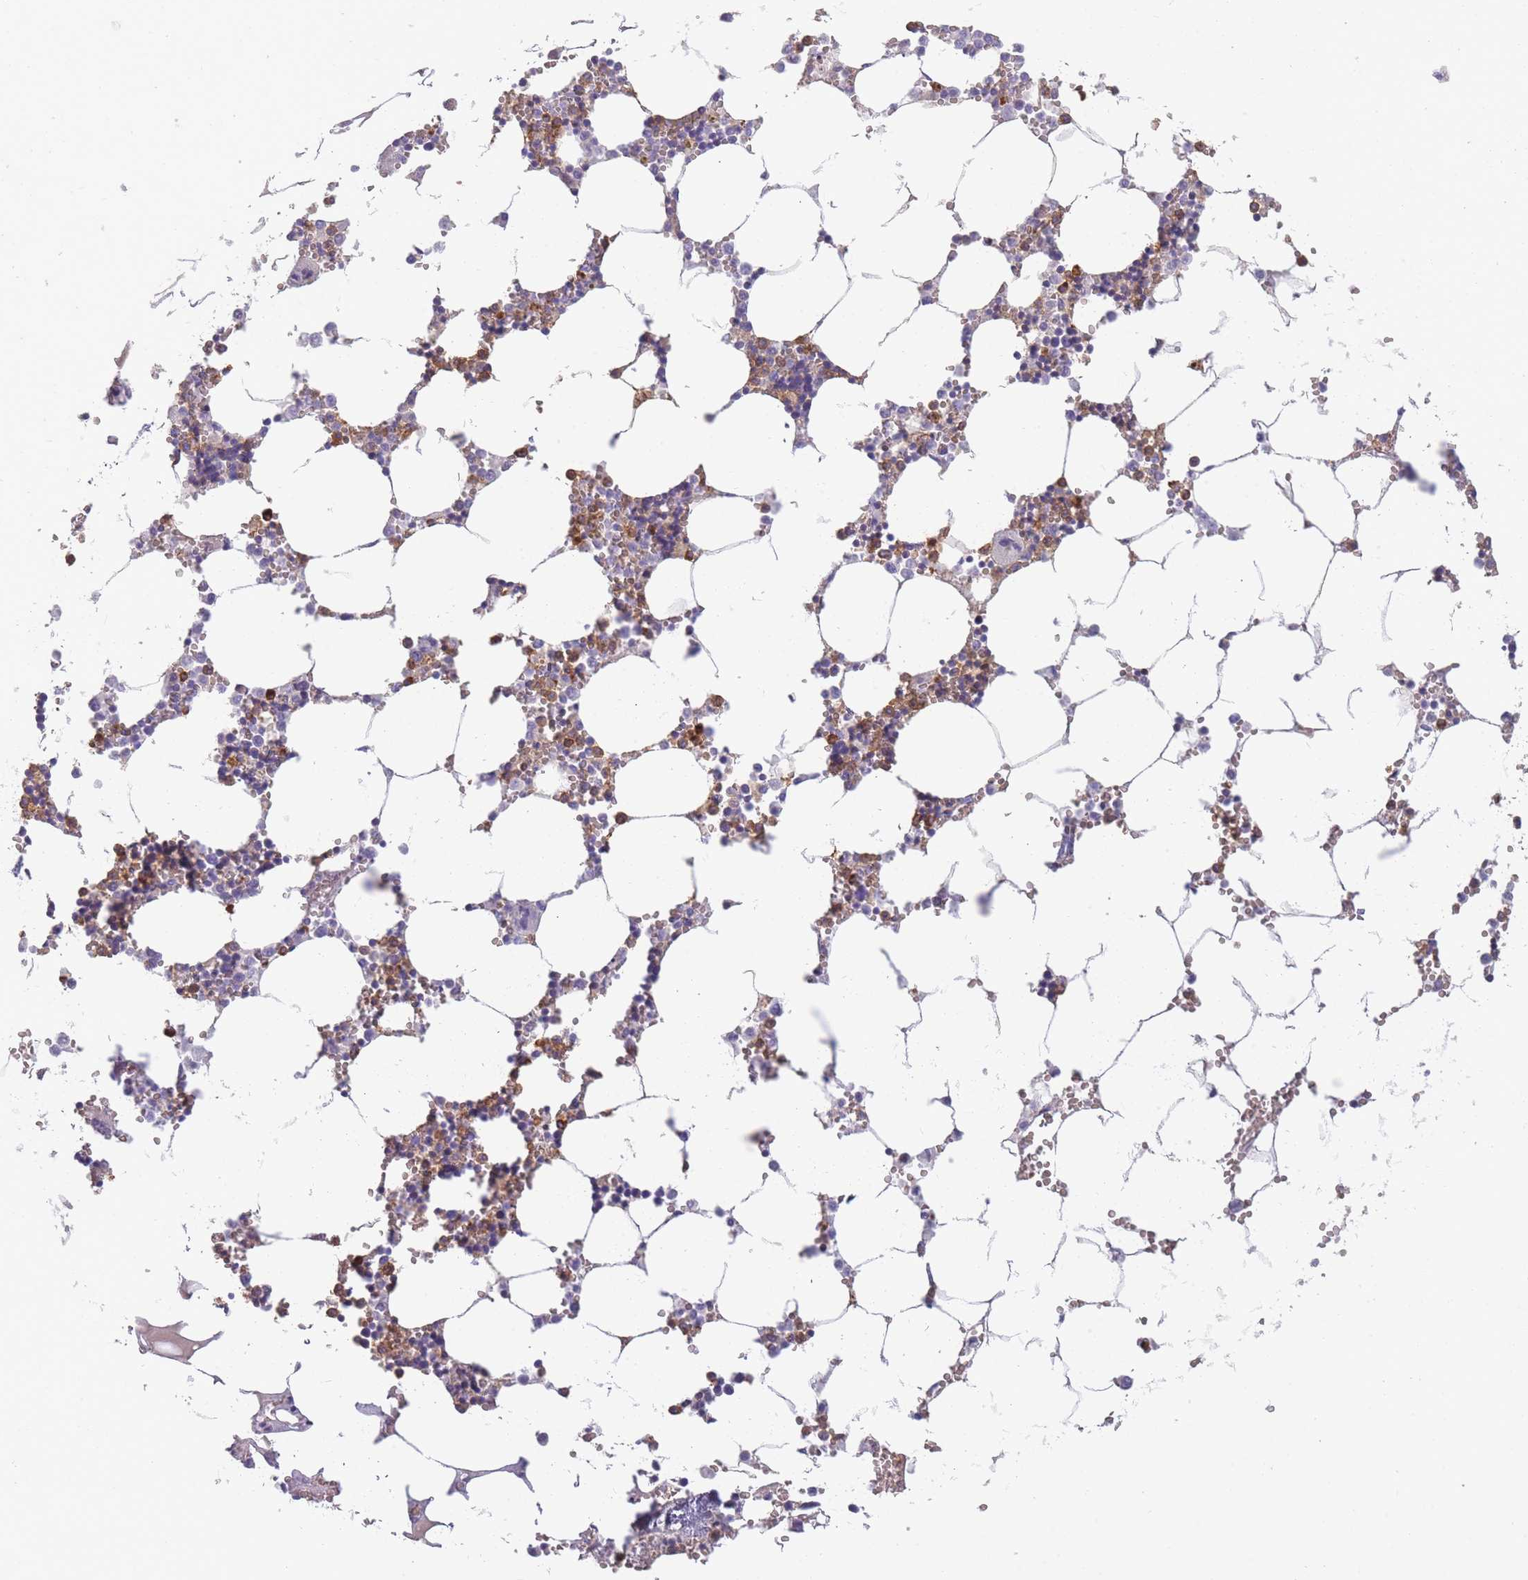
{"staining": {"intensity": "strong", "quantity": "<25%", "location": "cytoplasmic/membranous"}, "tissue": "bone marrow", "cell_type": "Hematopoietic cells", "image_type": "normal", "snomed": [{"axis": "morphology", "description": "Normal tissue, NOS"}, {"axis": "topography", "description": "Bone marrow"}], "caption": "High-power microscopy captured an immunohistochemistry (IHC) histopathology image of benign bone marrow, revealing strong cytoplasmic/membranous positivity in approximately <25% of hematopoietic cells.", "gene": "CR1L", "patient": {"sex": "male", "age": 54}}